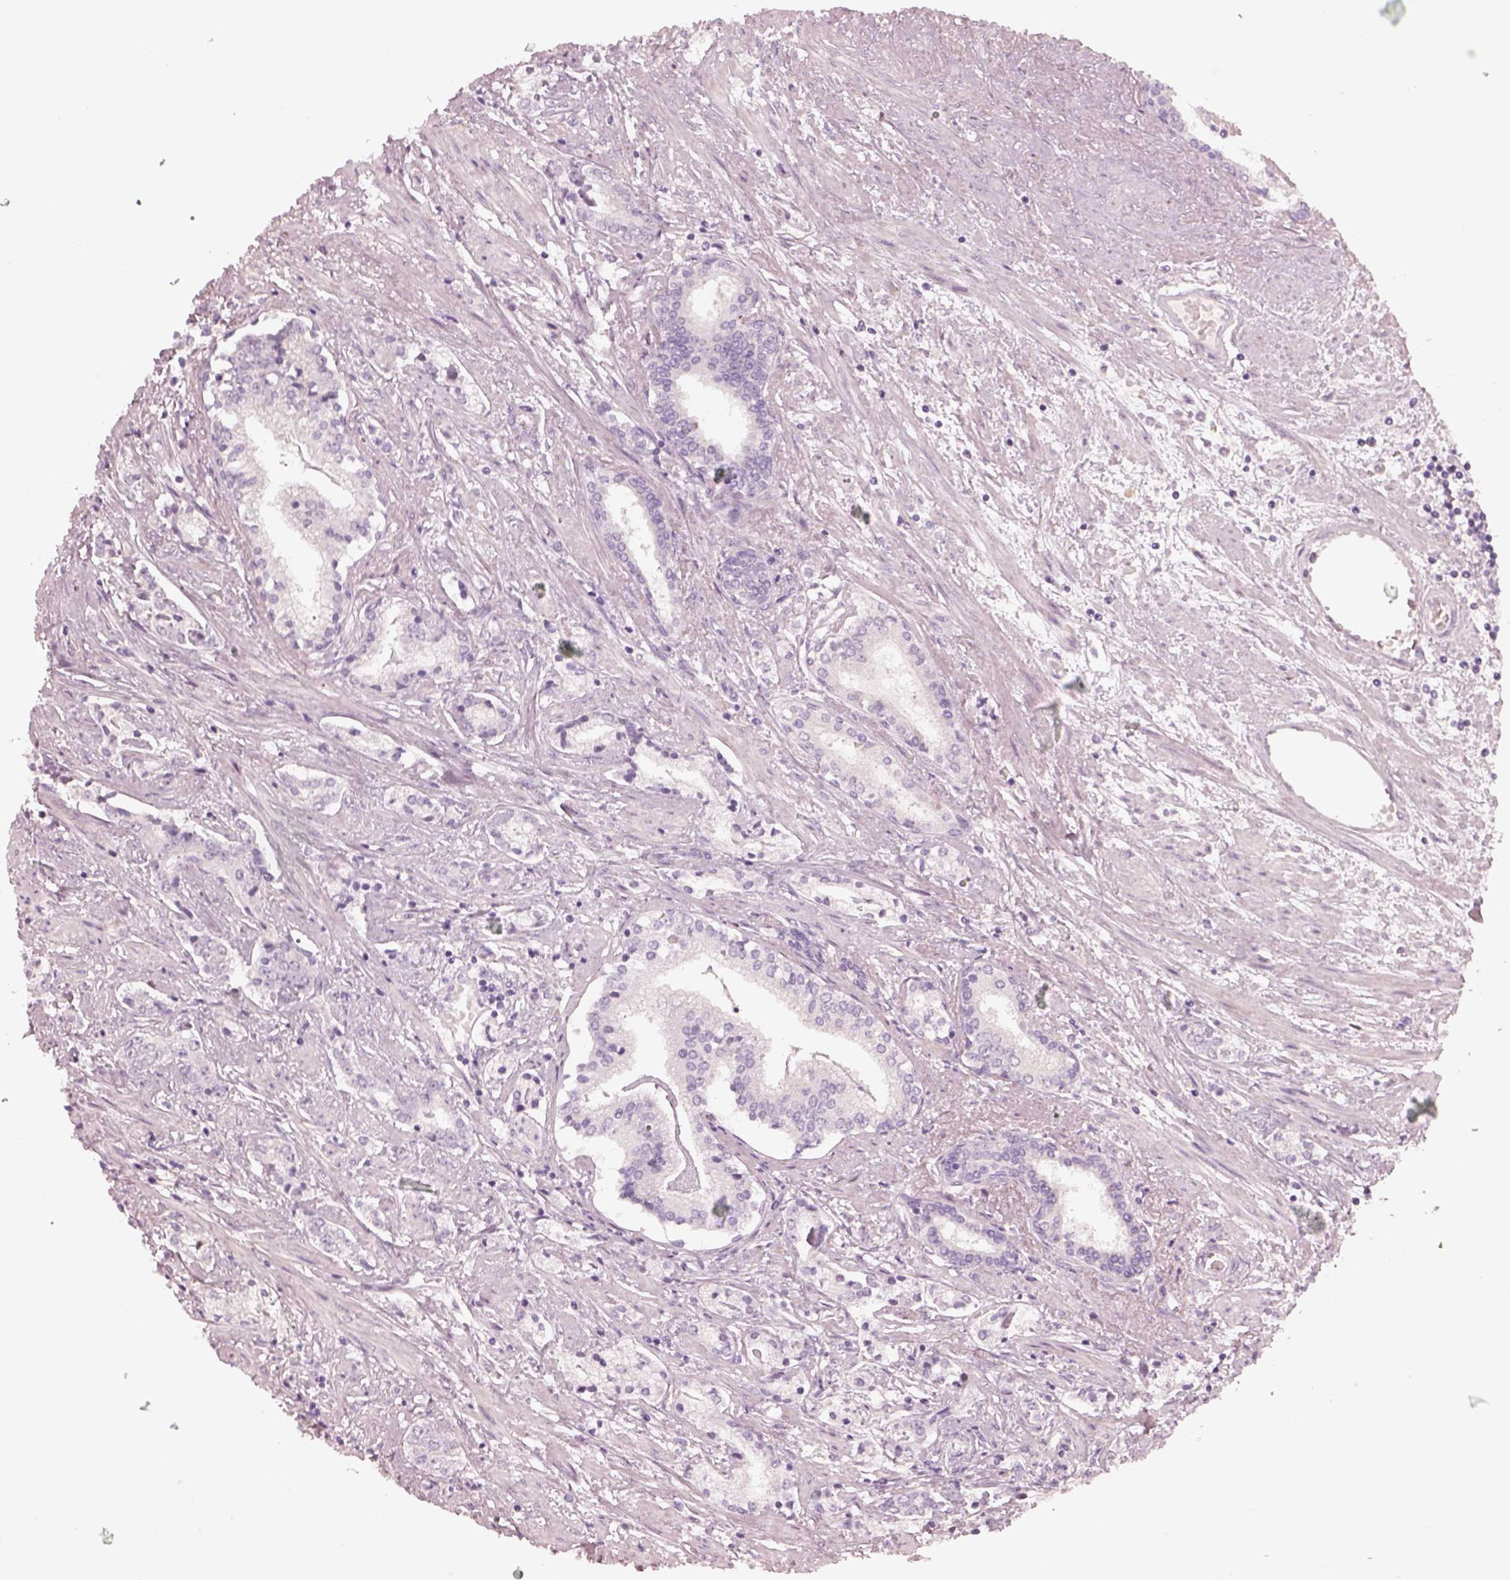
{"staining": {"intensity": "negative", "quantity": "none", "location": "none"}, "tissue": "prostate cancer", "cell_type": "Tumor cells", "image_type": "cancer", "snomed": [{"axis": "morphology", "description": "Adenocarcinoma, NOS"}, {"axis": "topography", "description": "Prostate"}], "caption": "Human prostate cancer (adenocarcinoma) stained for a protein using immunohistochemistry (IHC) demonstrates no positivity in tumor cells.", "gene": "SPATA6L", "patient": {"sex": "male", "age": 64}}